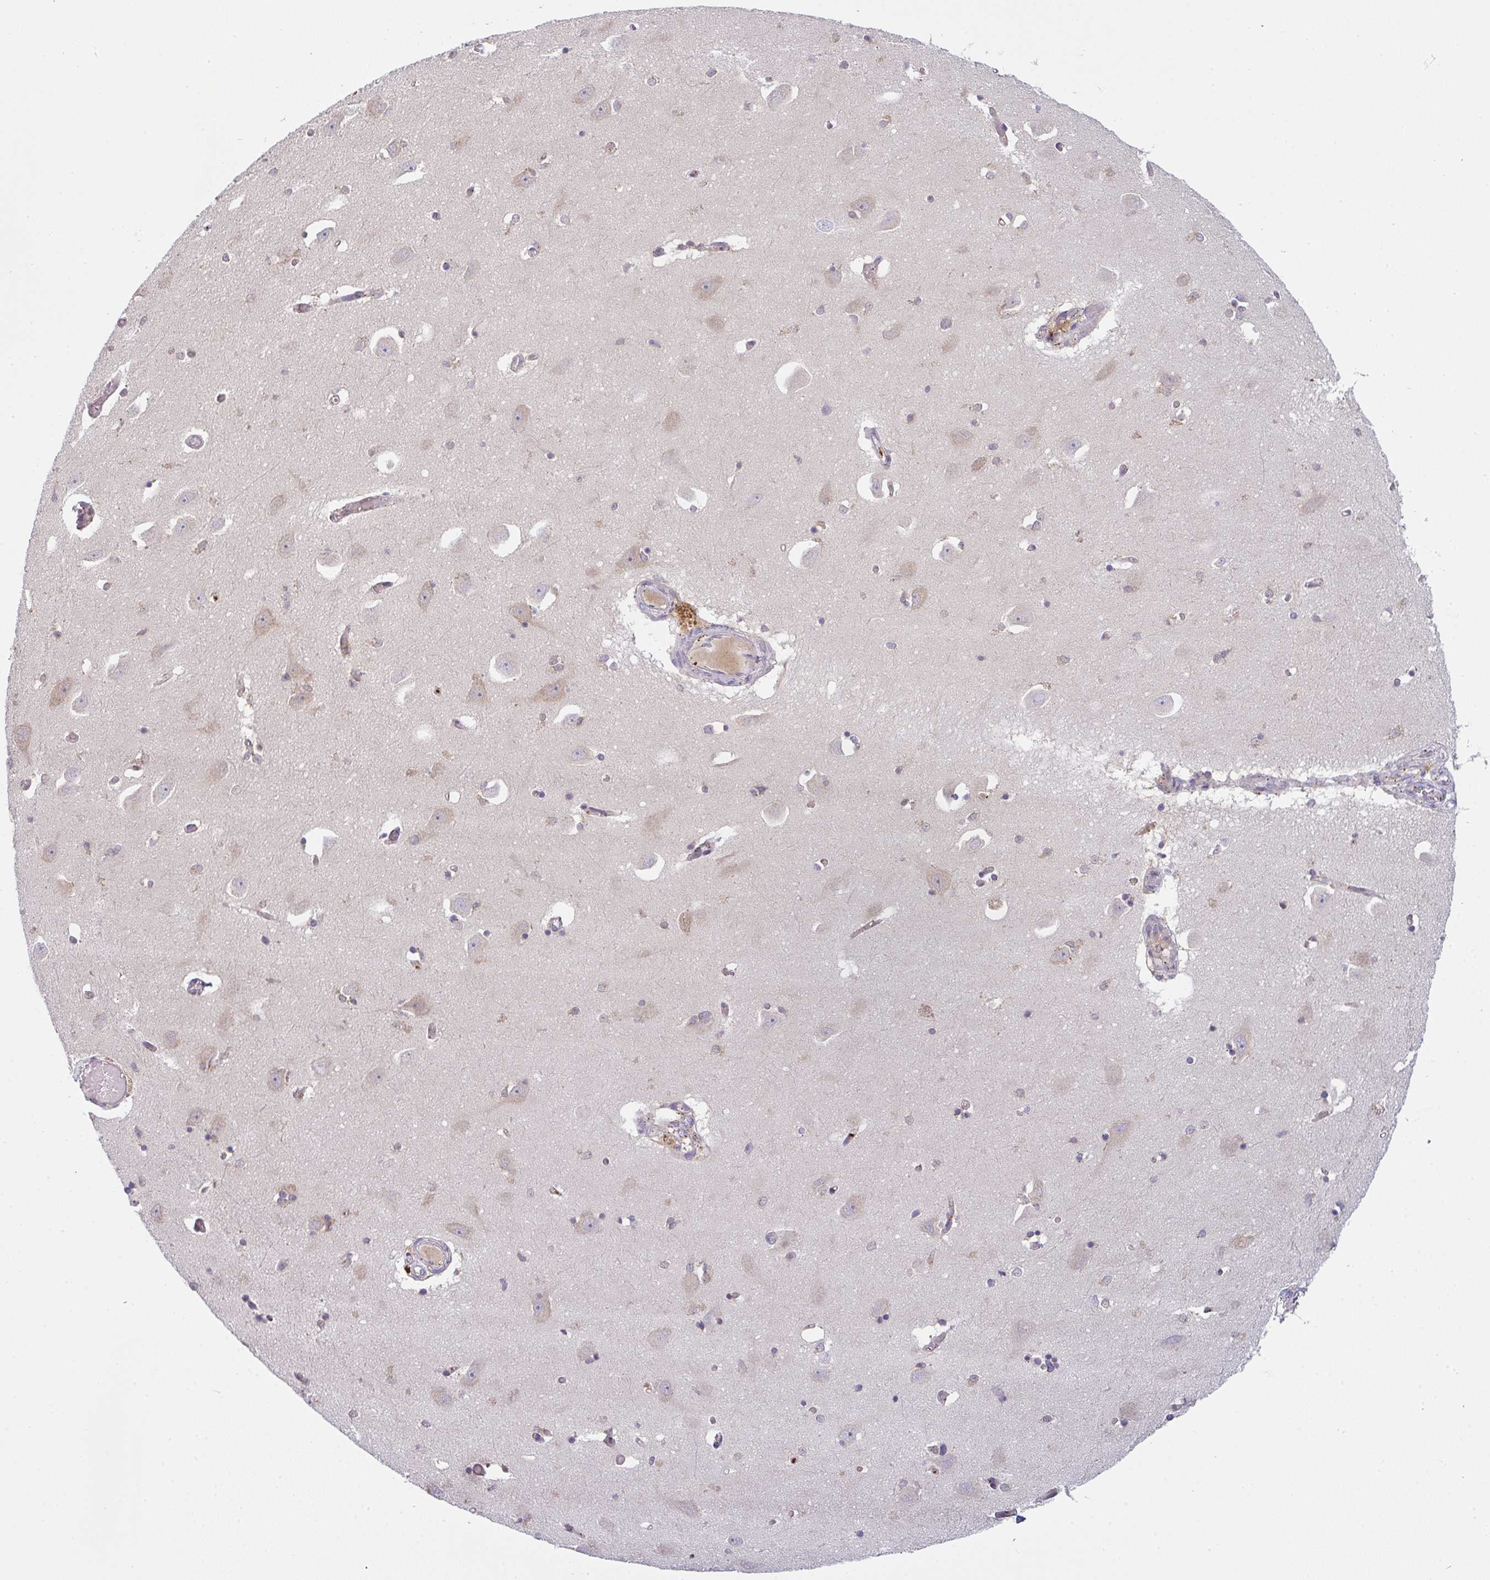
{"staining": {"intensity": "negative", "quantity": "none", "location": "none"}, "tissue": "caudate", "cell_type": "Glial cells", "image_type": "normal", "snomed": [{"axis": "morphology", "description": "Normal tissue, NOS"}, {"axis": "topography", "description": "Lateral ventricle wall"}, {"axis": "topography", "description": "Hippocampus"}], "caption": "IHC histopathology image of unremarkable caudate stained for a protein (brown), which exhibits no positivity in glial cells.", "gene": "SNX5", "patient": {"sex": "female", "age": 63}}